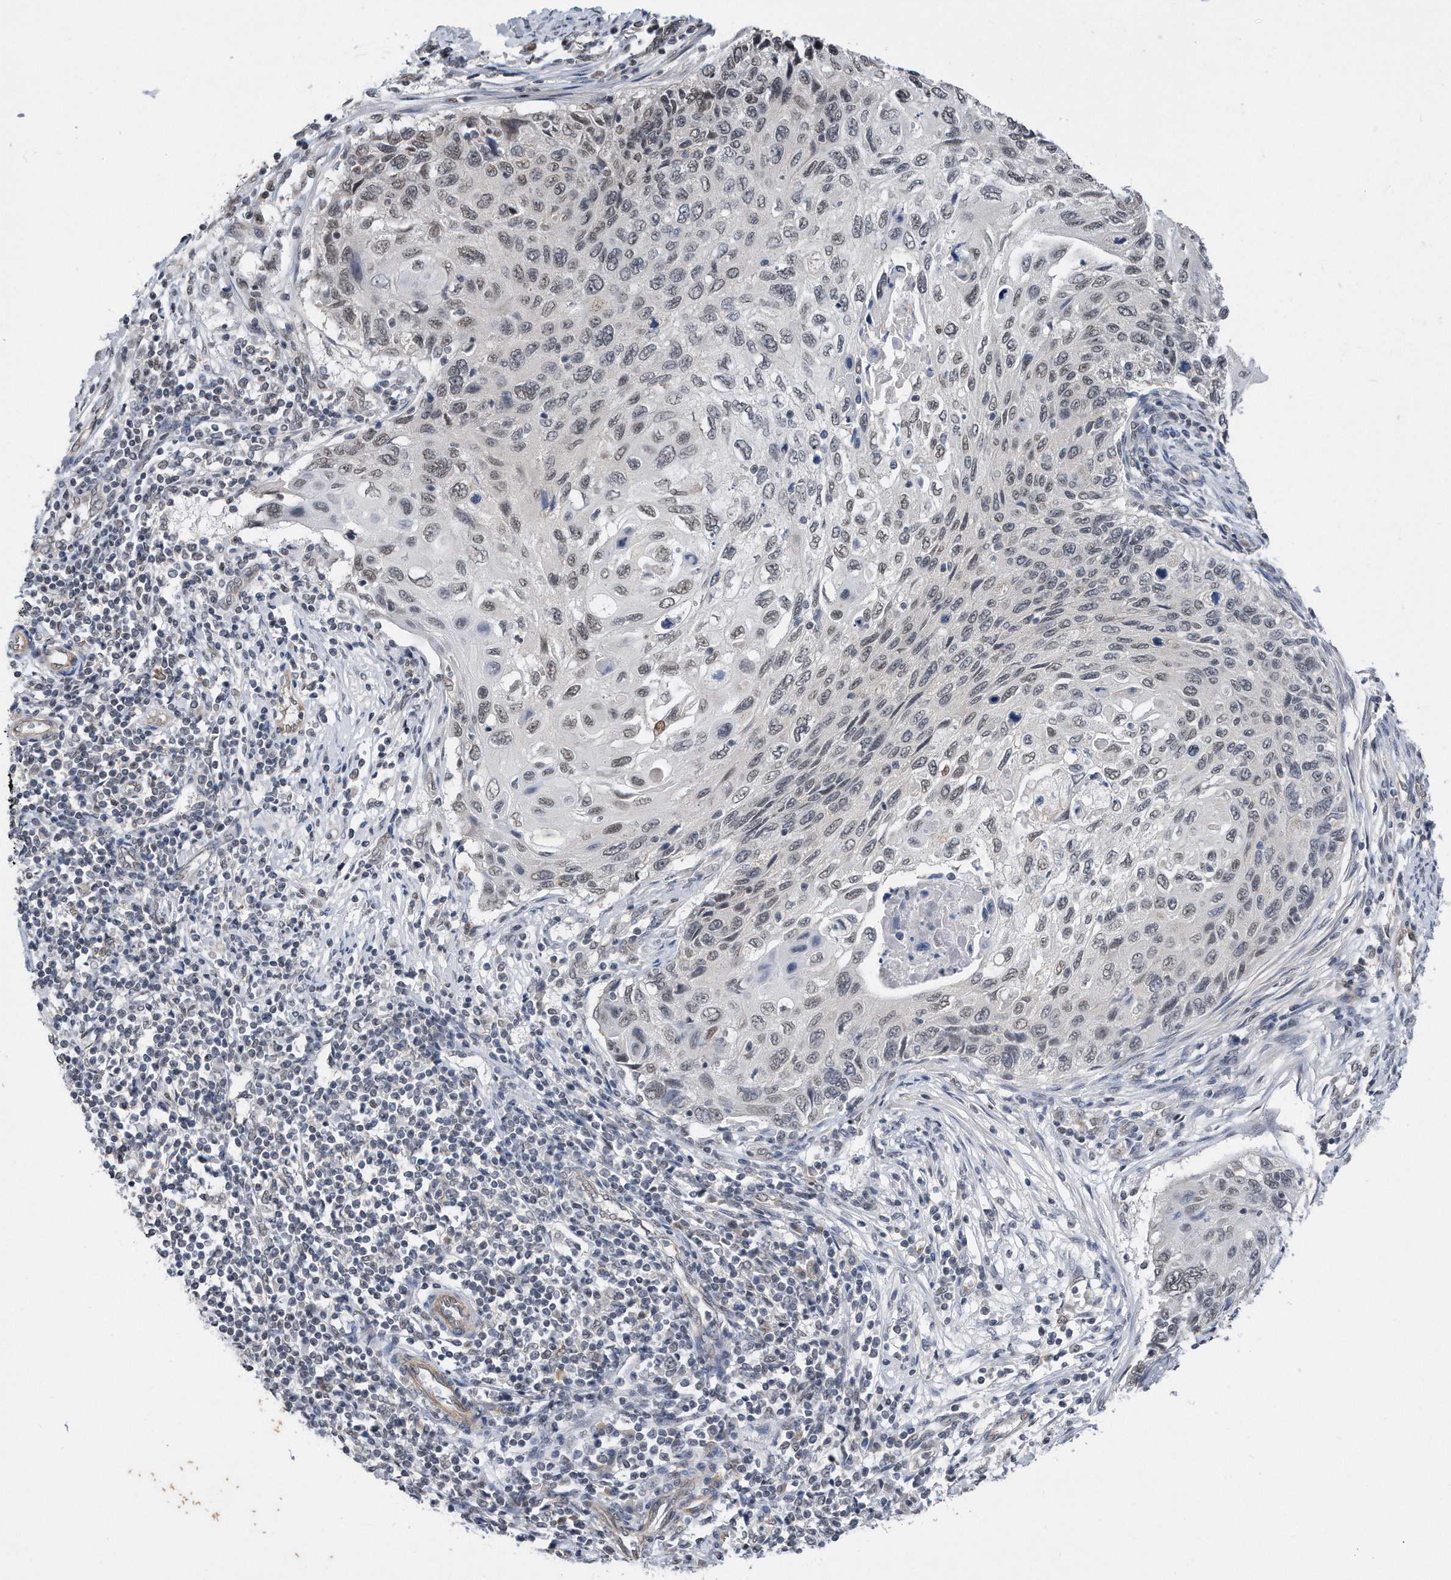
{"staining": {"intensity": "weak", "quantity": "25%-75%", "location": "nuclear"}, "tissue": "cervical cancer", "cell_type": "Tumor cells", "image_type": "cancer", "snomed": [{"axis": "morphology", "description": "Squamous cell carcinoma, NOS"}, {"axis": "topography", "description": "Cervix"}], "caption": "Immunohistochemical staining of cervical squamous cell carcinoma exhibits low levels of weak nuclear protein staining in approximately 25%-75% of tumor cells.", "gene": "TP53INP1", "patient": {"sex": "female", "age": 70}}